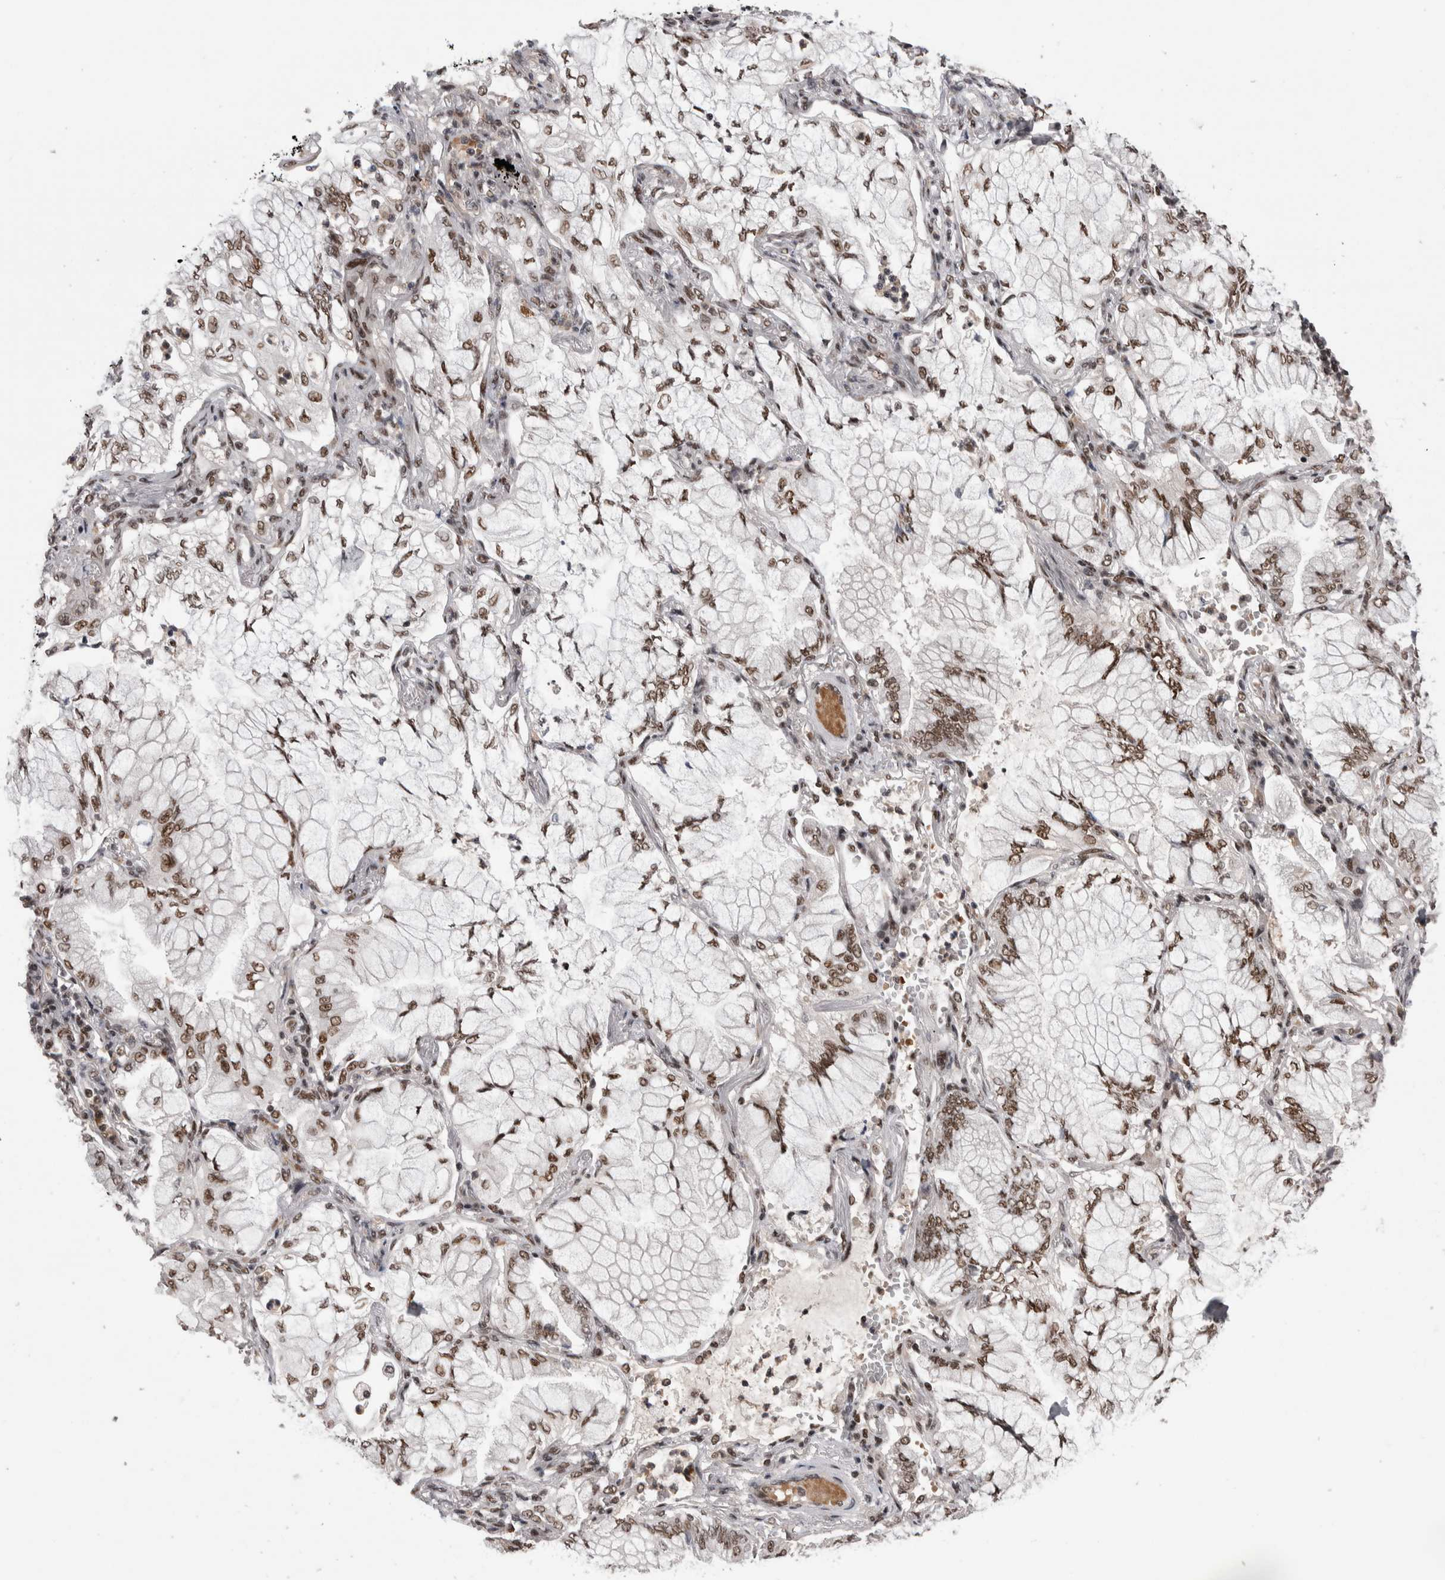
{"staining": {"intensity": "moderate", "quantity": ">75%", "location": "nuclear"}, "tissue": "lung cancer", "cell_type": "Tumor cells", "image_type": "cancer", "snomed": [{"axis": "morphology", "description": "Adenocarcinoma, NOS"}, {"axis": "topography", "description": "Lung"}], "caption": "About >75% of tumor cells in human adenocarcinoma (lung) show moderate nuclear protein staining as visualized by brown immunohistochemical staining.", "gene": "DMTF1", "patient": {"sex": "female", "age": 70}}